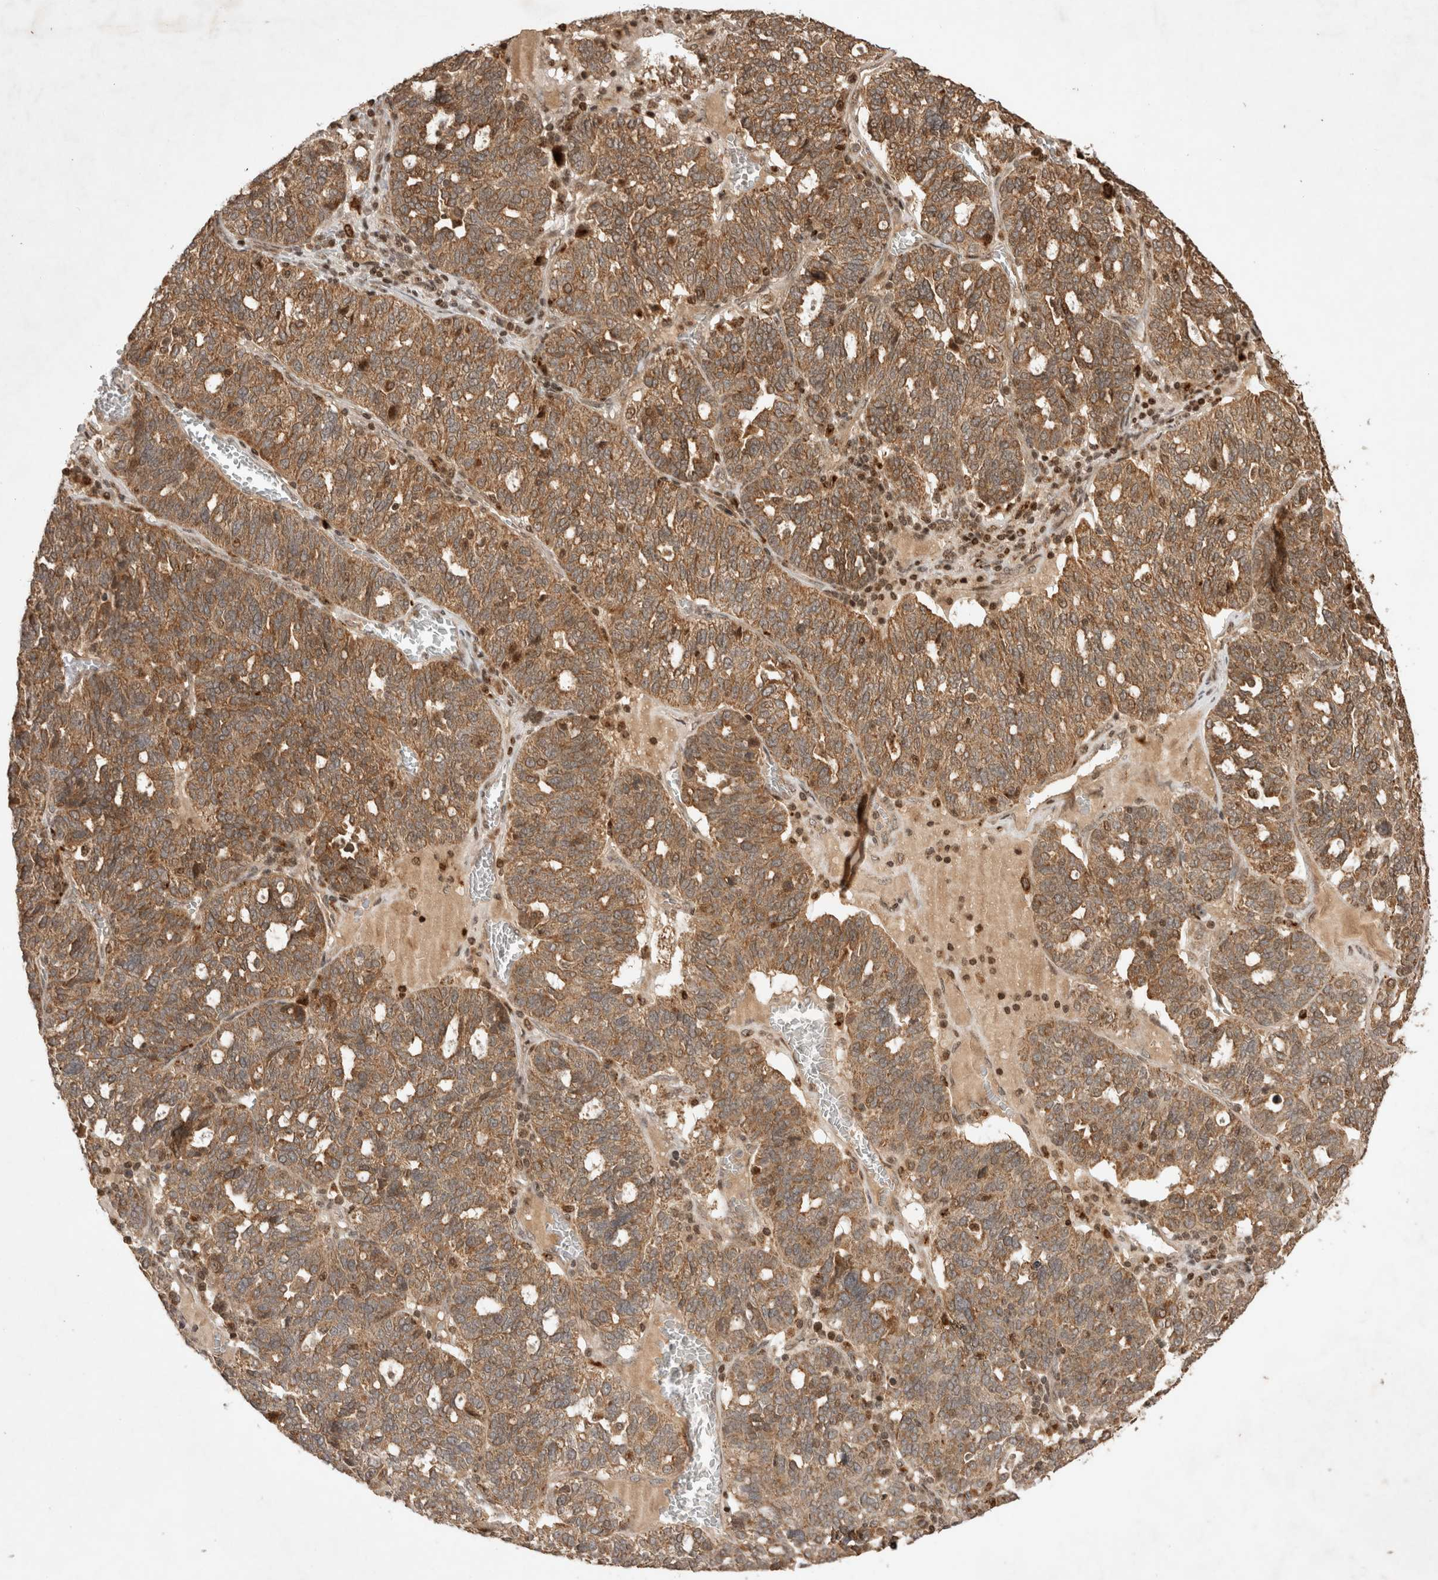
{"staining": {"intensity": "moderate", "quantity": ">75%", "location": "cytoplasmic/membranous"}, "tissue": "ovarian cancer", "cell_type": "Tumor cells", "image_type": "cancer", "snomed": [{"axis": "morphology", "description": "Cystadenocarcinoma, serous, NOS"}, {"axis": "topography", "description": "Ovary"}], "caption": "Protein expression analysis of ovarian cancer reveals moderate cytoplasmic/membranous positivity in approximately >75% of tumor cells.", "gene": "FAM221A", "patient": {"sex": "female", "age": 59}}